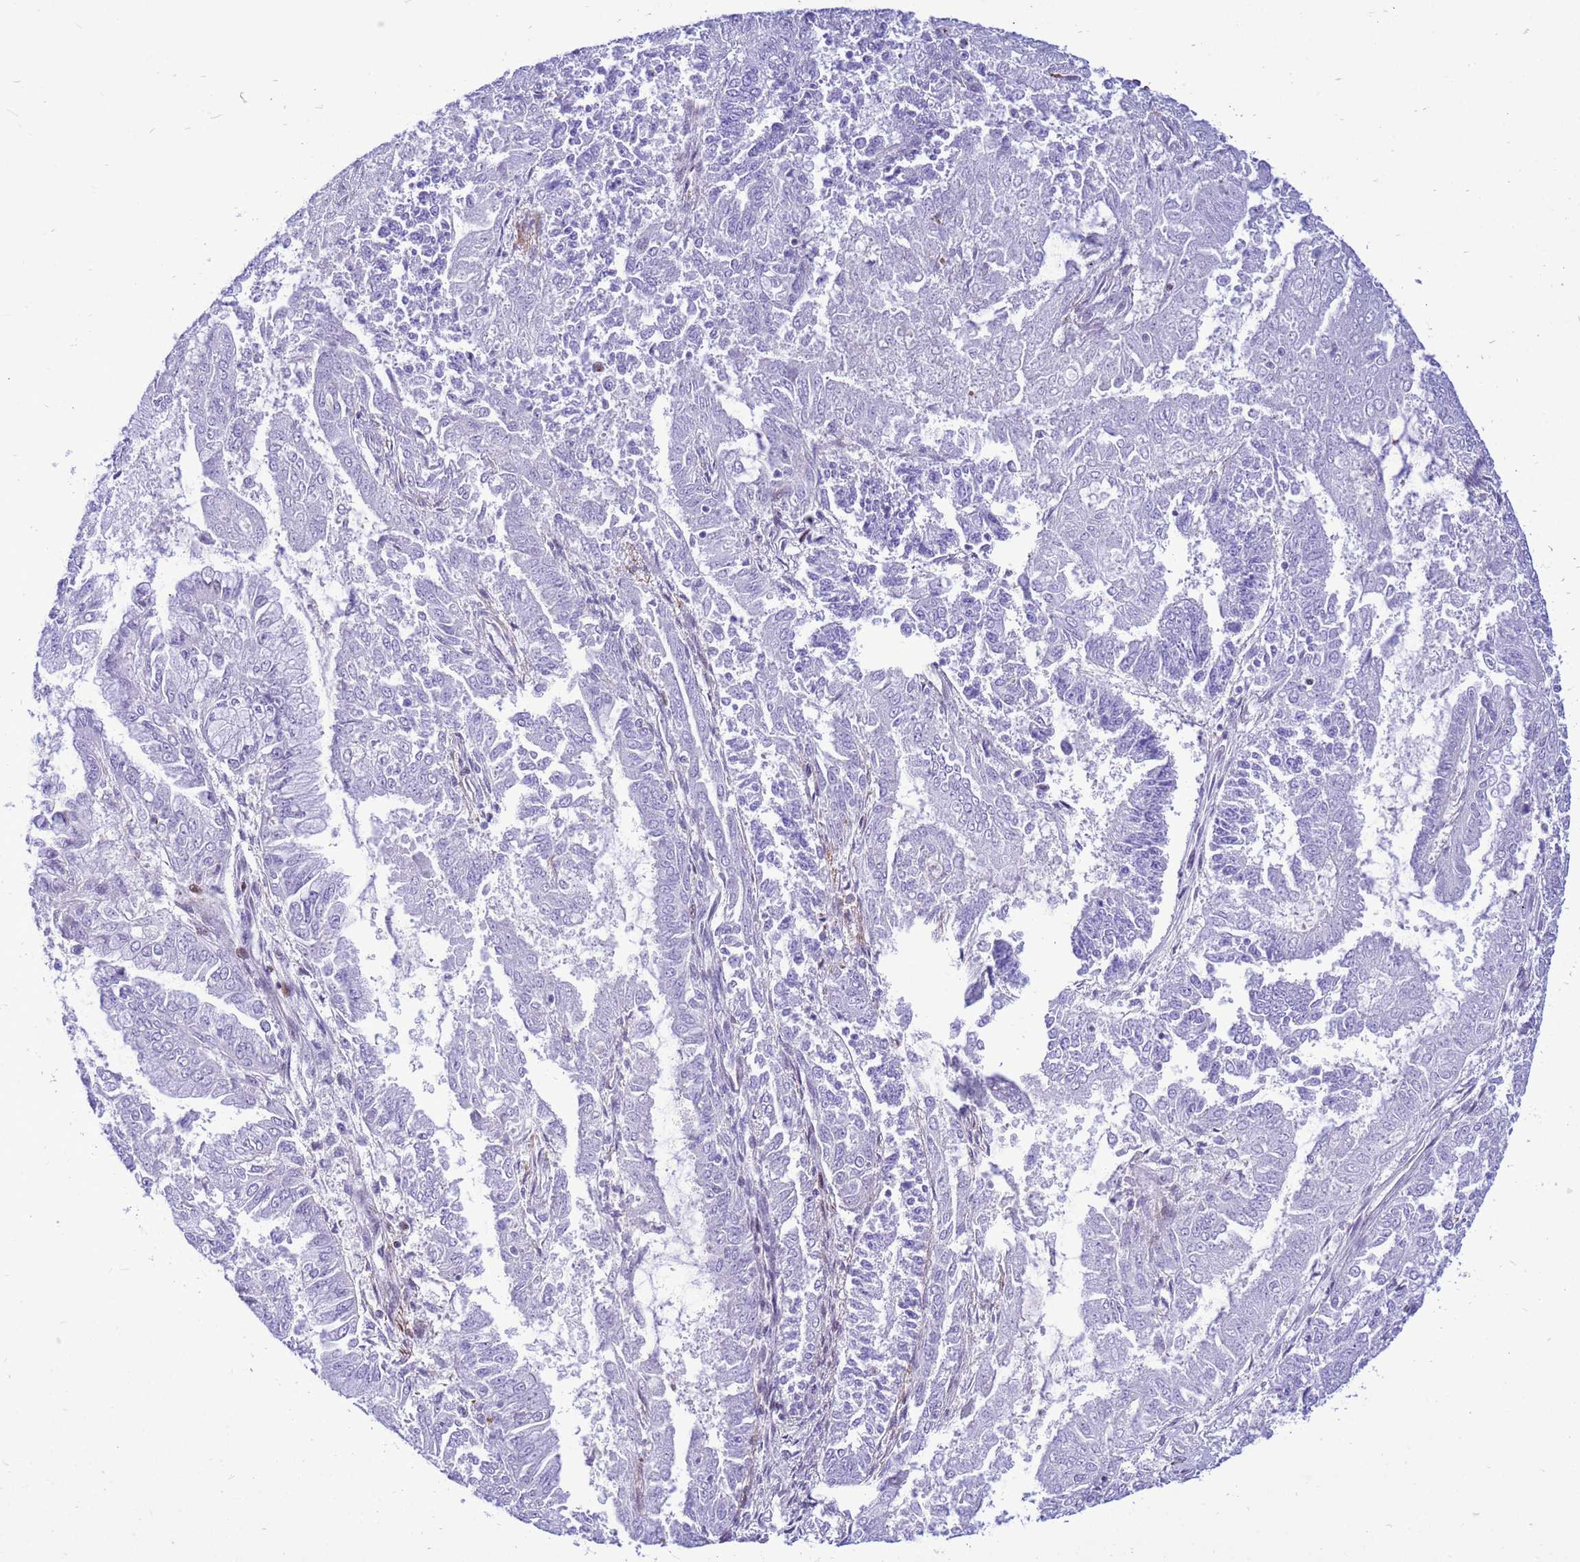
{"staining": {"intensity": "negative", "quantity": "none", "location": "none"}, "tissue": "endometrial cancer", "cell_type": "Tumor cells", "image_type": "cancer", "snomed": [{"axis": "morphology", "description": "Adenocarcinoma, NOS"}, {"axis": "topography", "description": "Endometrium"}], "caption": "The image reveals no significant positivity in tumor cells of endometrial cancer (adenocarcinoma). (Immunohistochemistry (ihc), brightfield microscopy, high magnification).", "gene": "ADAMTS7", "patient": {"sex": "female", "age": 73}}